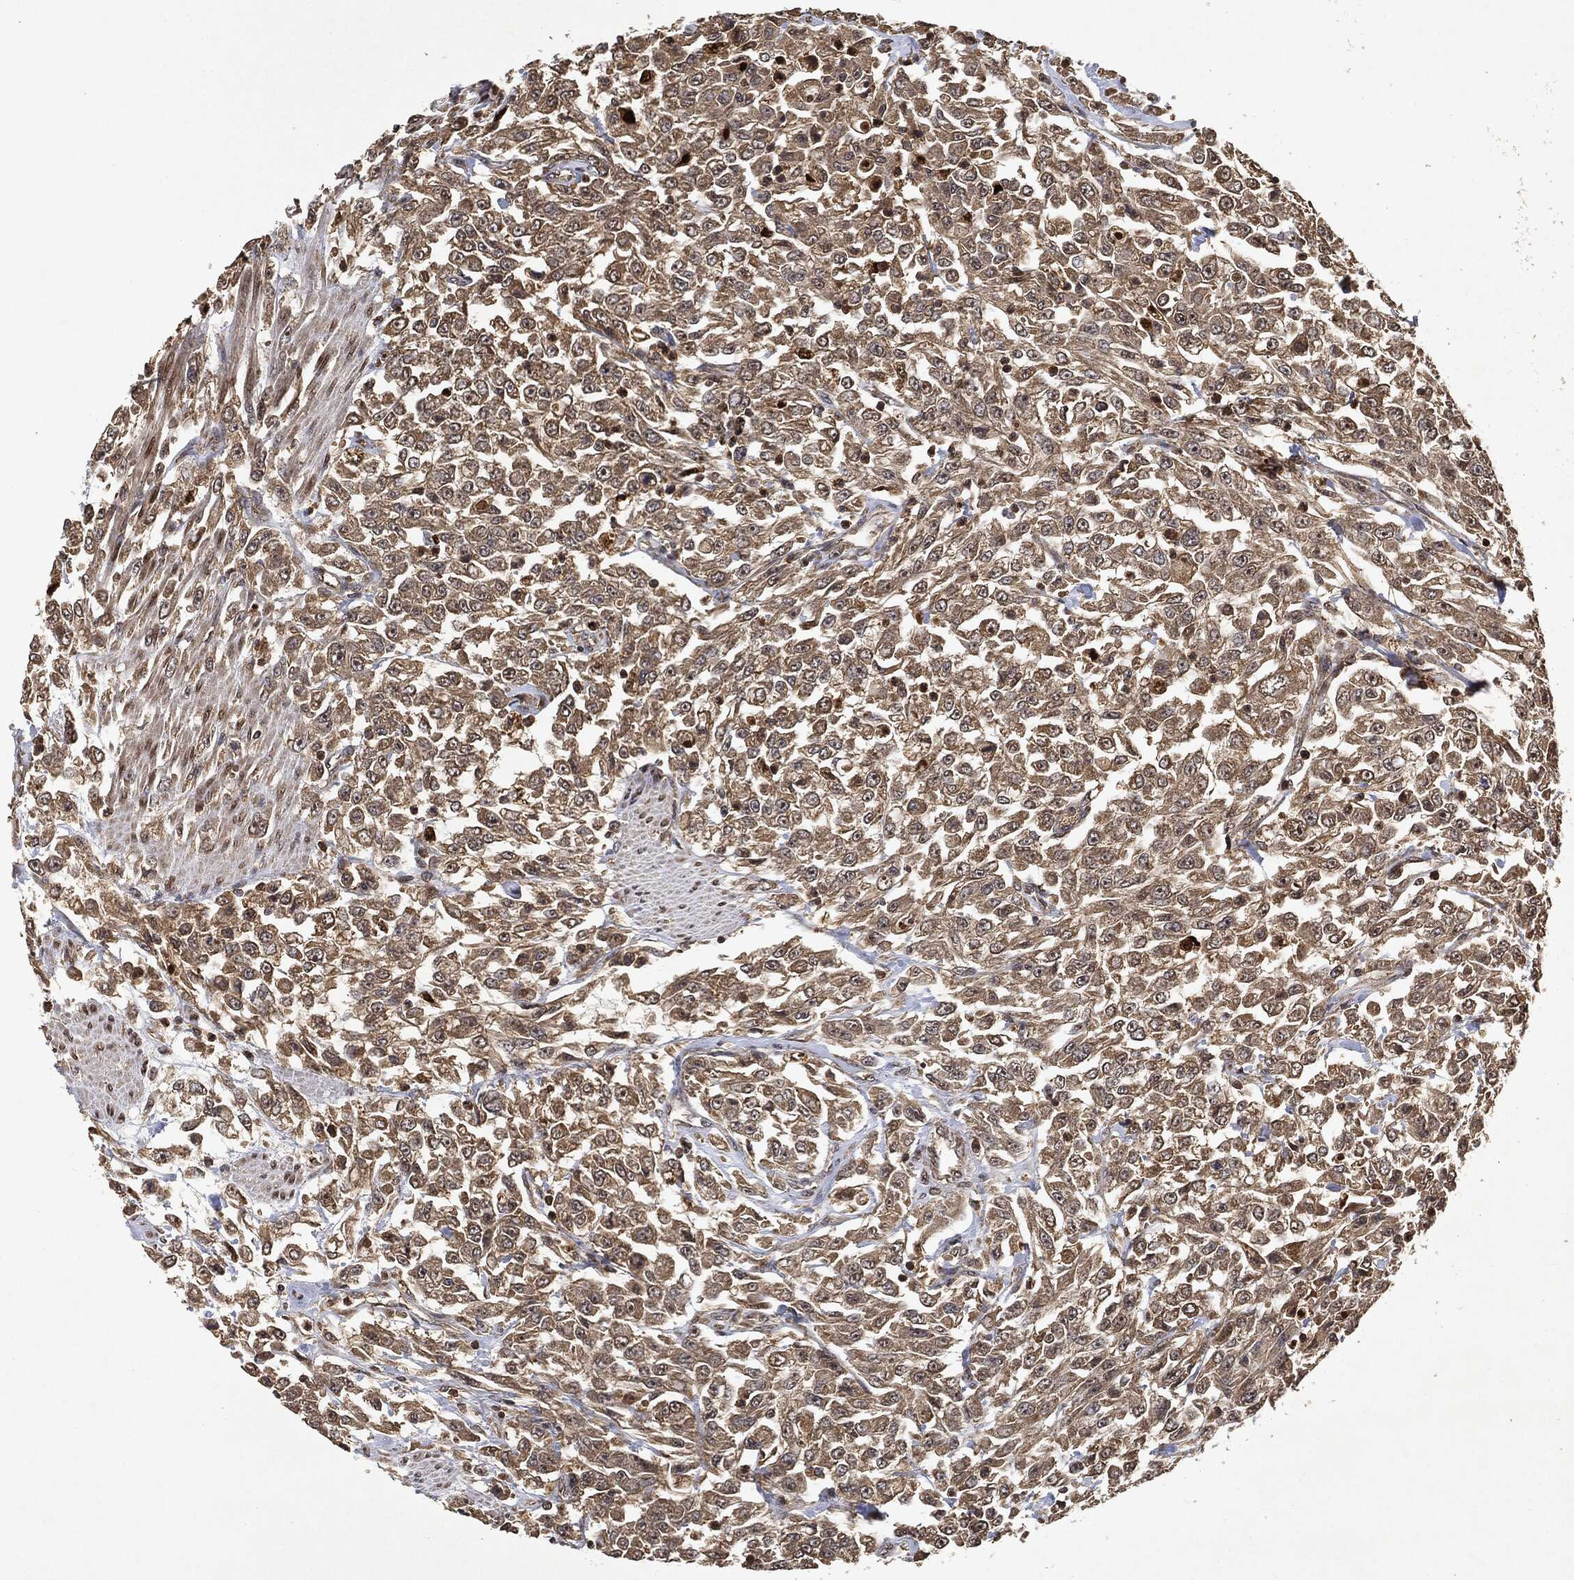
{"staining": {"intensity": "weak", "quantity": ">75%", "location": "cytoplasmic/membranous"}, "tissue": "urothelial cancer", "cell_type": "Tumor cells", "image_type": "cancer", "snomed": [{"axis": "morphology", "description": "Urothelial carcinoma, High grade"}, {"axis": "topography", "description": "Urinary bladder"}], "caption": "This is a micrograph of immunohistochemistry (IHC) staining of urothelial cancer, which shows weak expression in the cytoplasmic/membranous of tumor cells.", "gene": "ZNF226", "patient": {"sex": "male", "age": 46}}